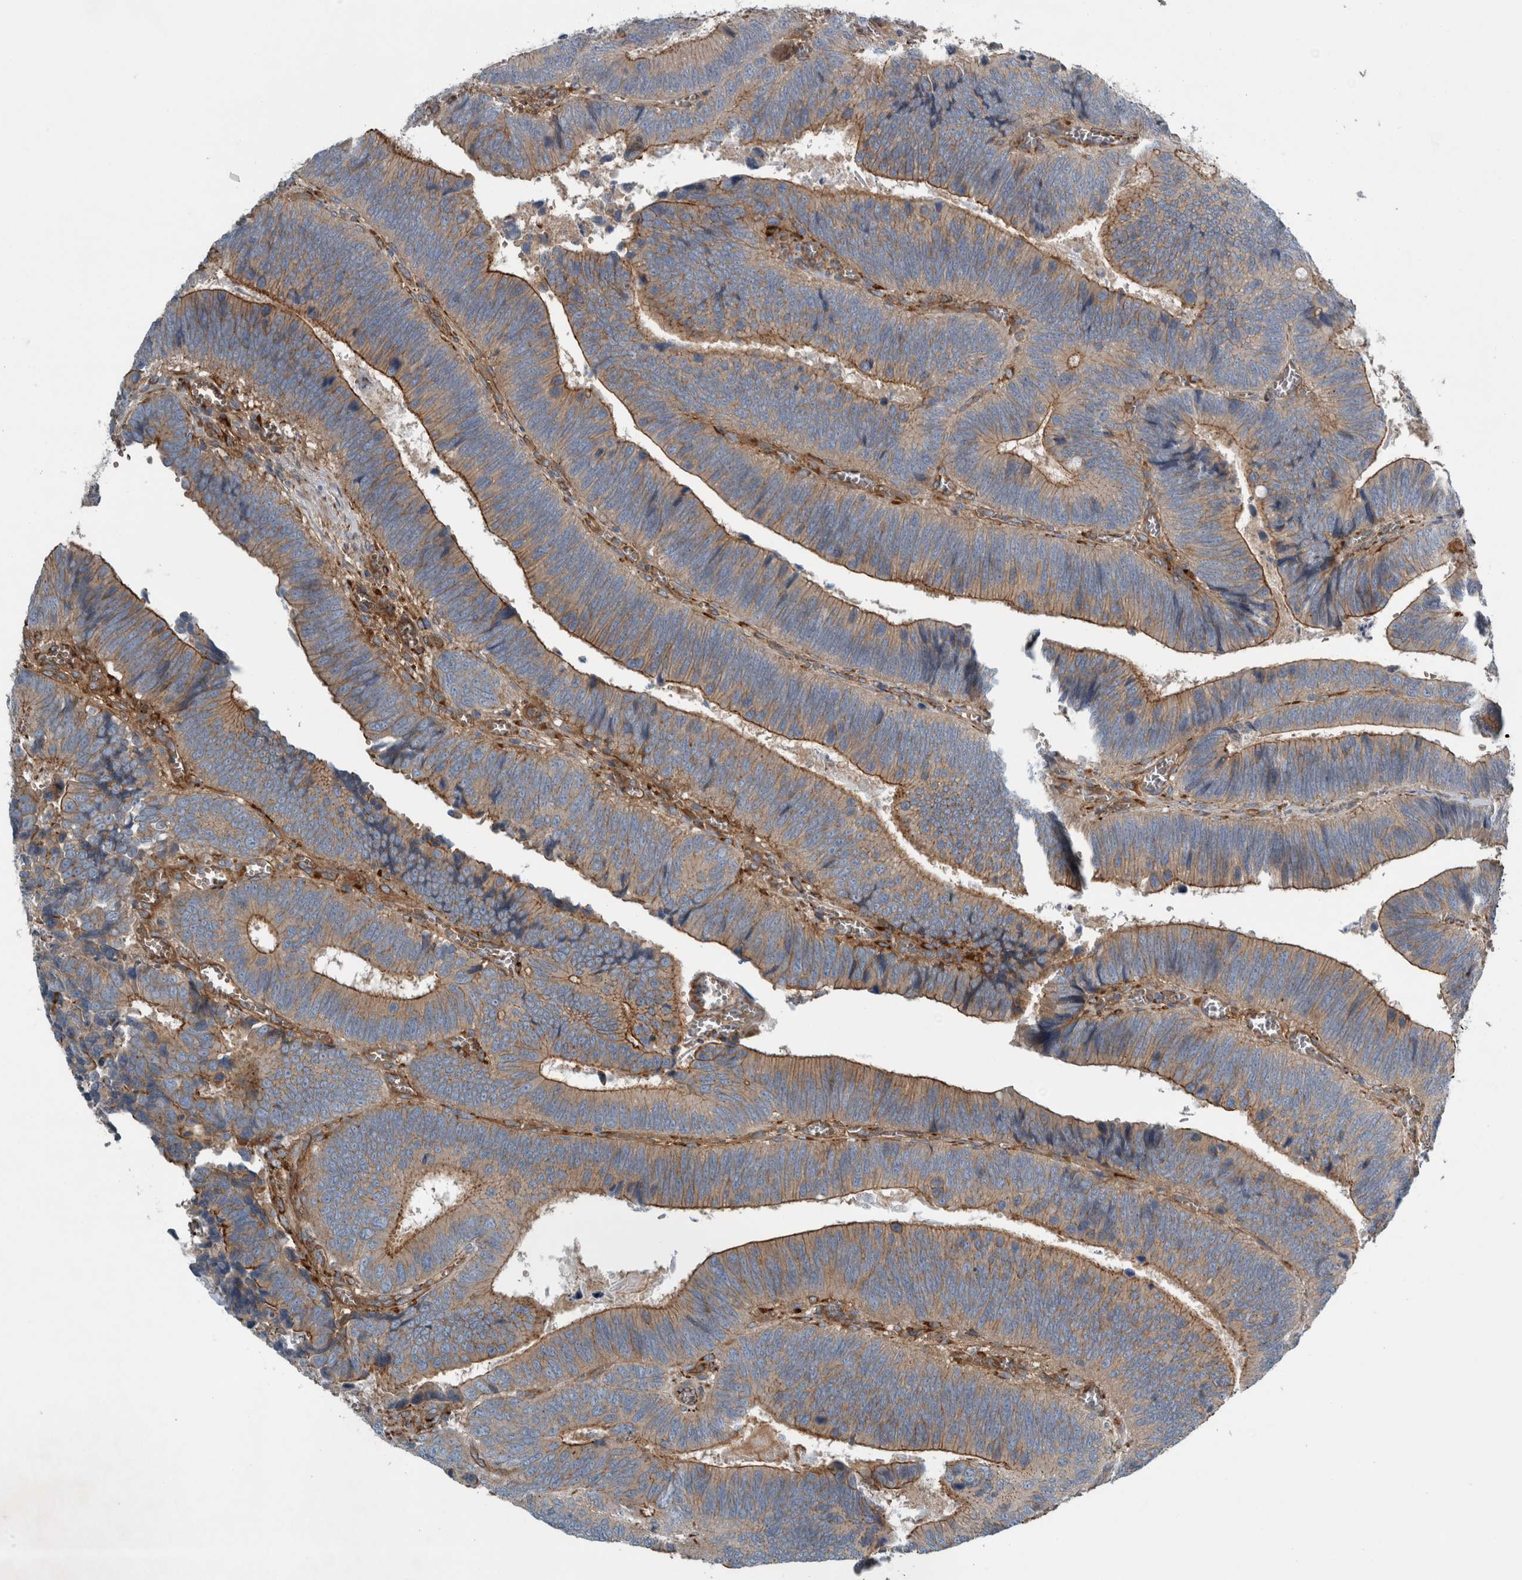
{"staining": {"intensity": "moderate", "quantity": ">75%", "location": "cytoplasmic/membranous"}, "tissue": "colorectal cancer", "cell_type": "Tumor cells", "image_type": "cancer", "snomed": [{"axis": "morphology", "description": "Inflammation, NOS"}, {"axis": "morphology", "description": "Adenocarcinoma, NOS"}, {"axis": "topography", "description": "Colon"}], "caption": "Colorectal cancer tissue shows moderate cytoplasmic/membranous expression in about >75% of tumor cells (IHC, brightfield microscopy, high magnification).", "gene": "GLT8D2", "patient": {"sex": "male", "age": 72}}